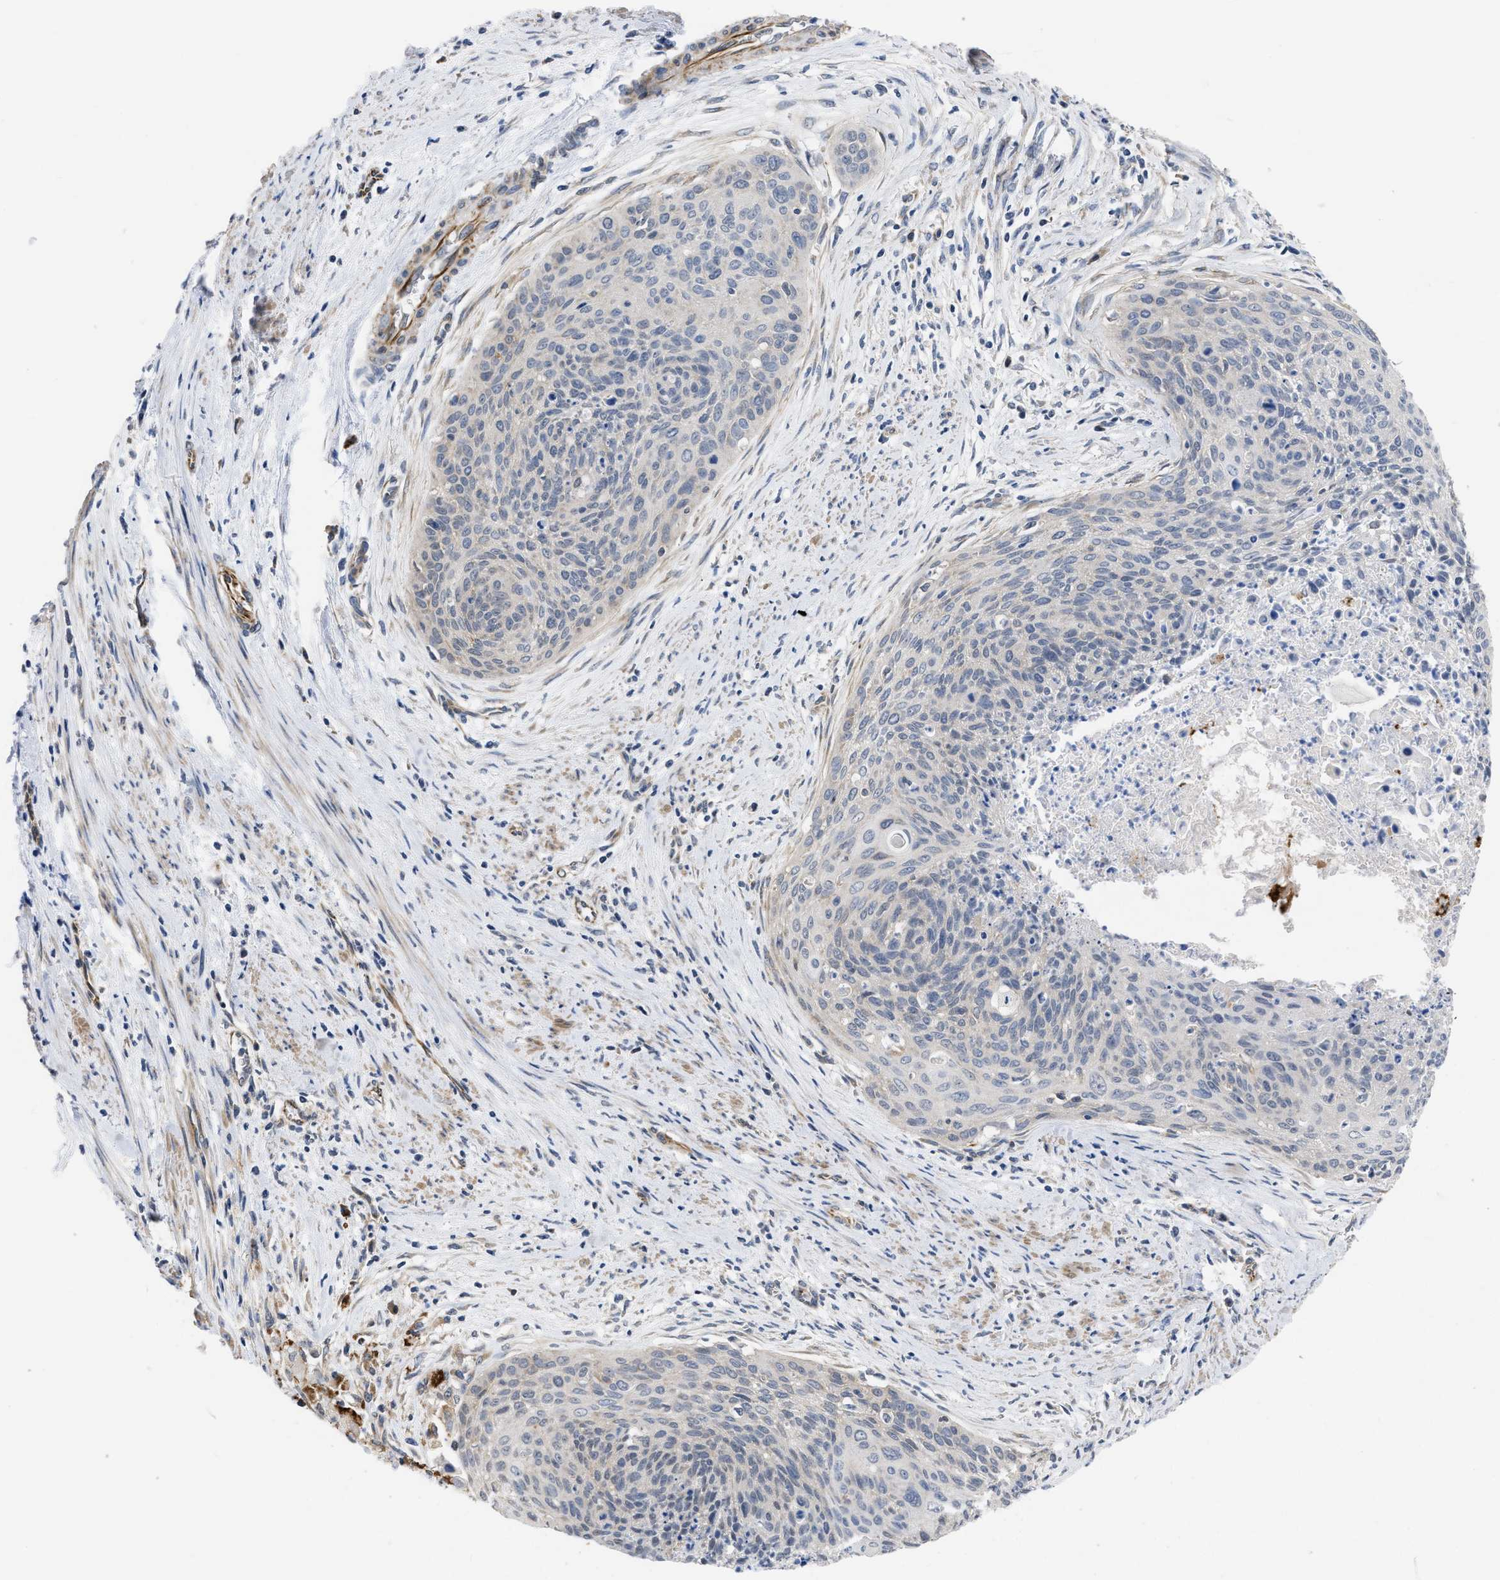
{"staining": {"intensity": "negative", "quantity": "none", "location": "none"}, "tissue": "cervical cancer", "cell_type": "Tumor cells", "image_type": "cancer", "snomed": [{"axis": "morphology", "description": "Squamous cell carcinoma, NOS"}, {"axis": "topography", "description": "Cervix"}], "caption": "IHC histopathology image of human squamous cell carcinoma (cervical) stained for a protein (brown), which reveals no positivity in tumor cells.", "gene": "TMEM131", "patient": {"sex": "female", "age": 55}}